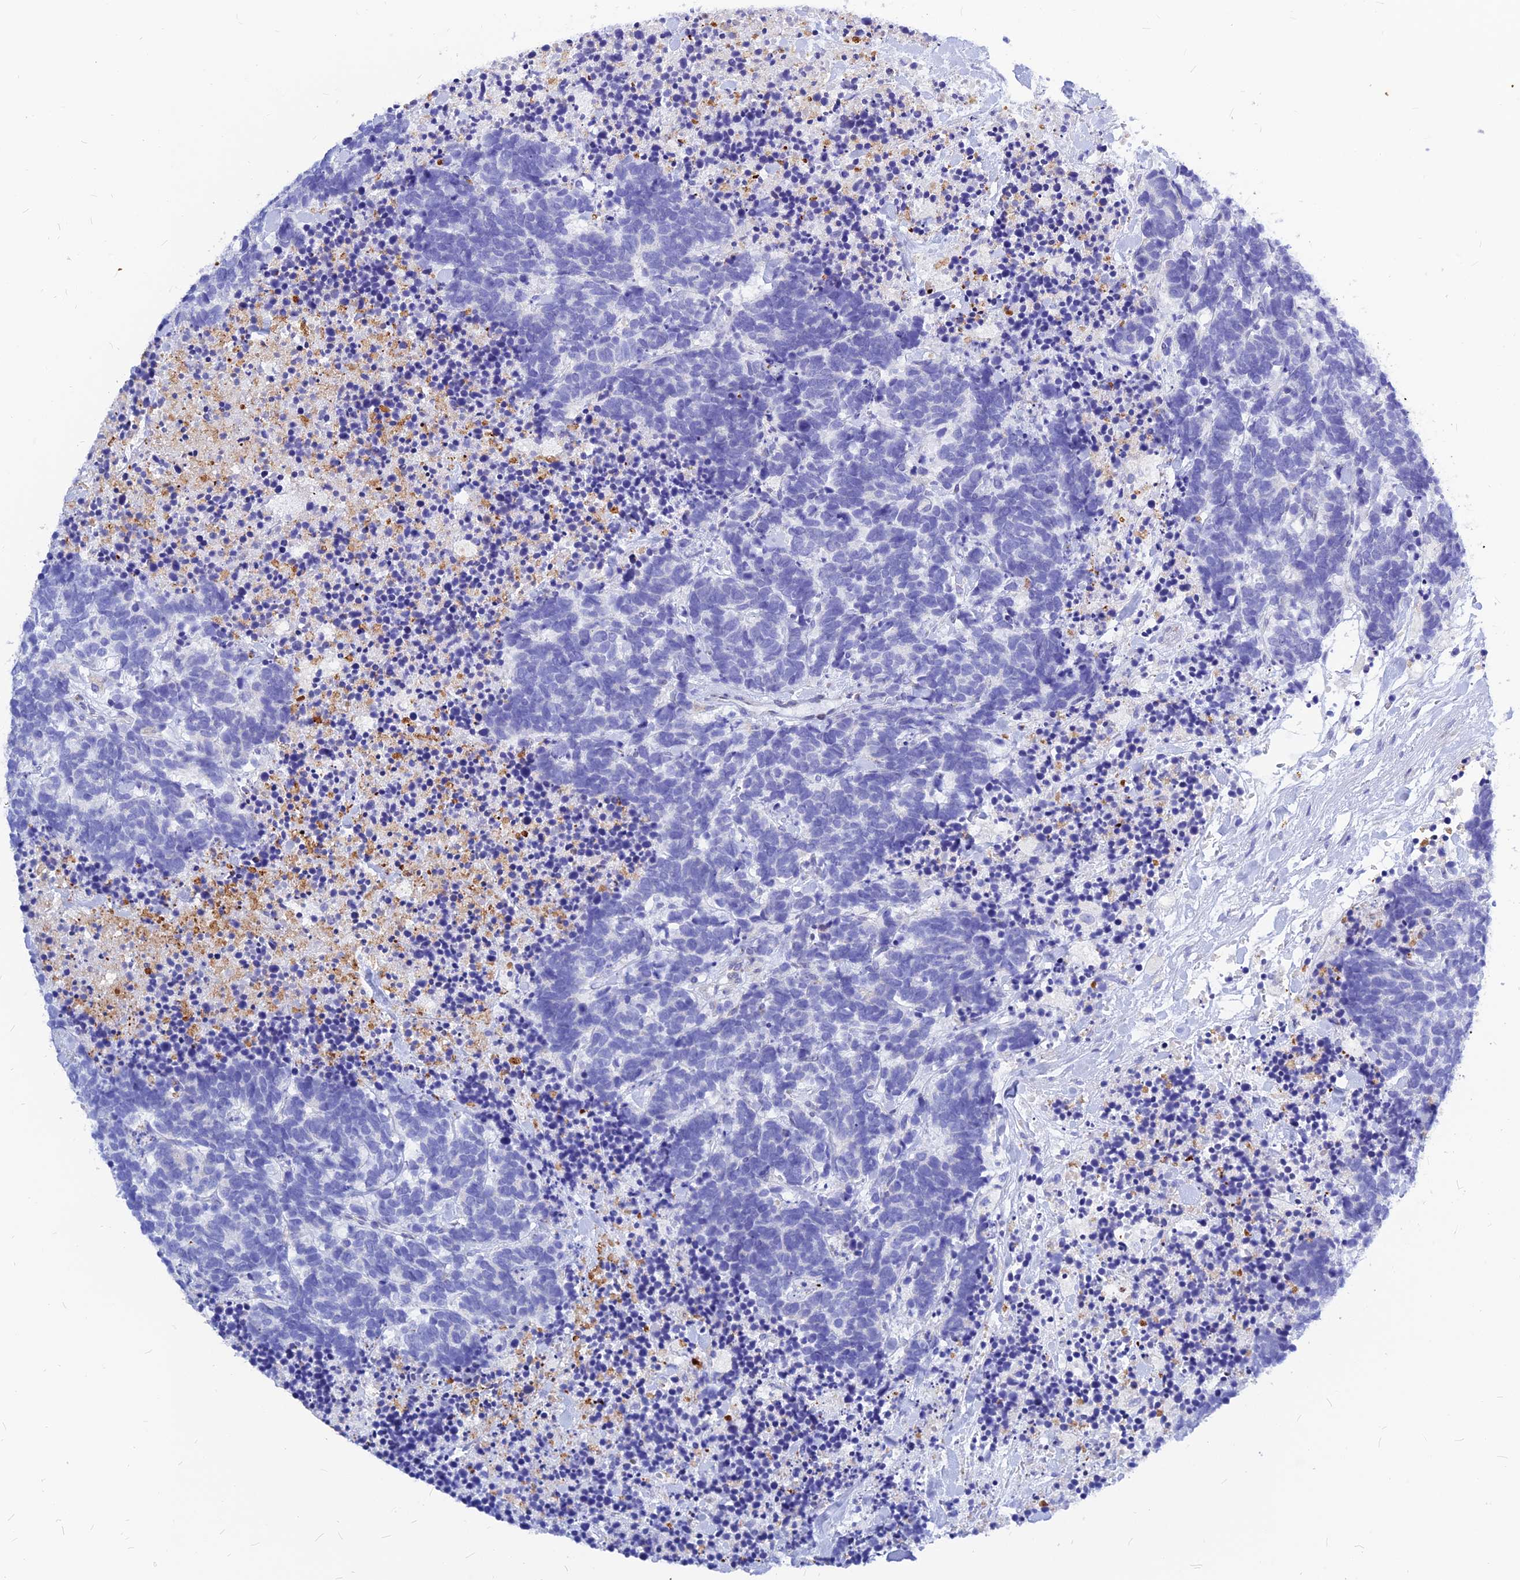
{"staining": {"intensity": "negative", "quantity": "none", "location": "none"}, "tissue": "carcinoid", "cell_type": "Tumor cells", "image_type": "cancer", "snomed": [{"axis": "morphology", "description": "Carcinoma, NOS"}, {"axis": "morphology", "description": "Carcinoid, malignant, NOS"}, {"axis": "topography", "description": "Prostate"}], "caption": "An image of malignant carcinoid stained for a protein shows no brown staining in tumor cells.", "gene": "CNOT6", "patient": {"sex": "male", "age": 57}}